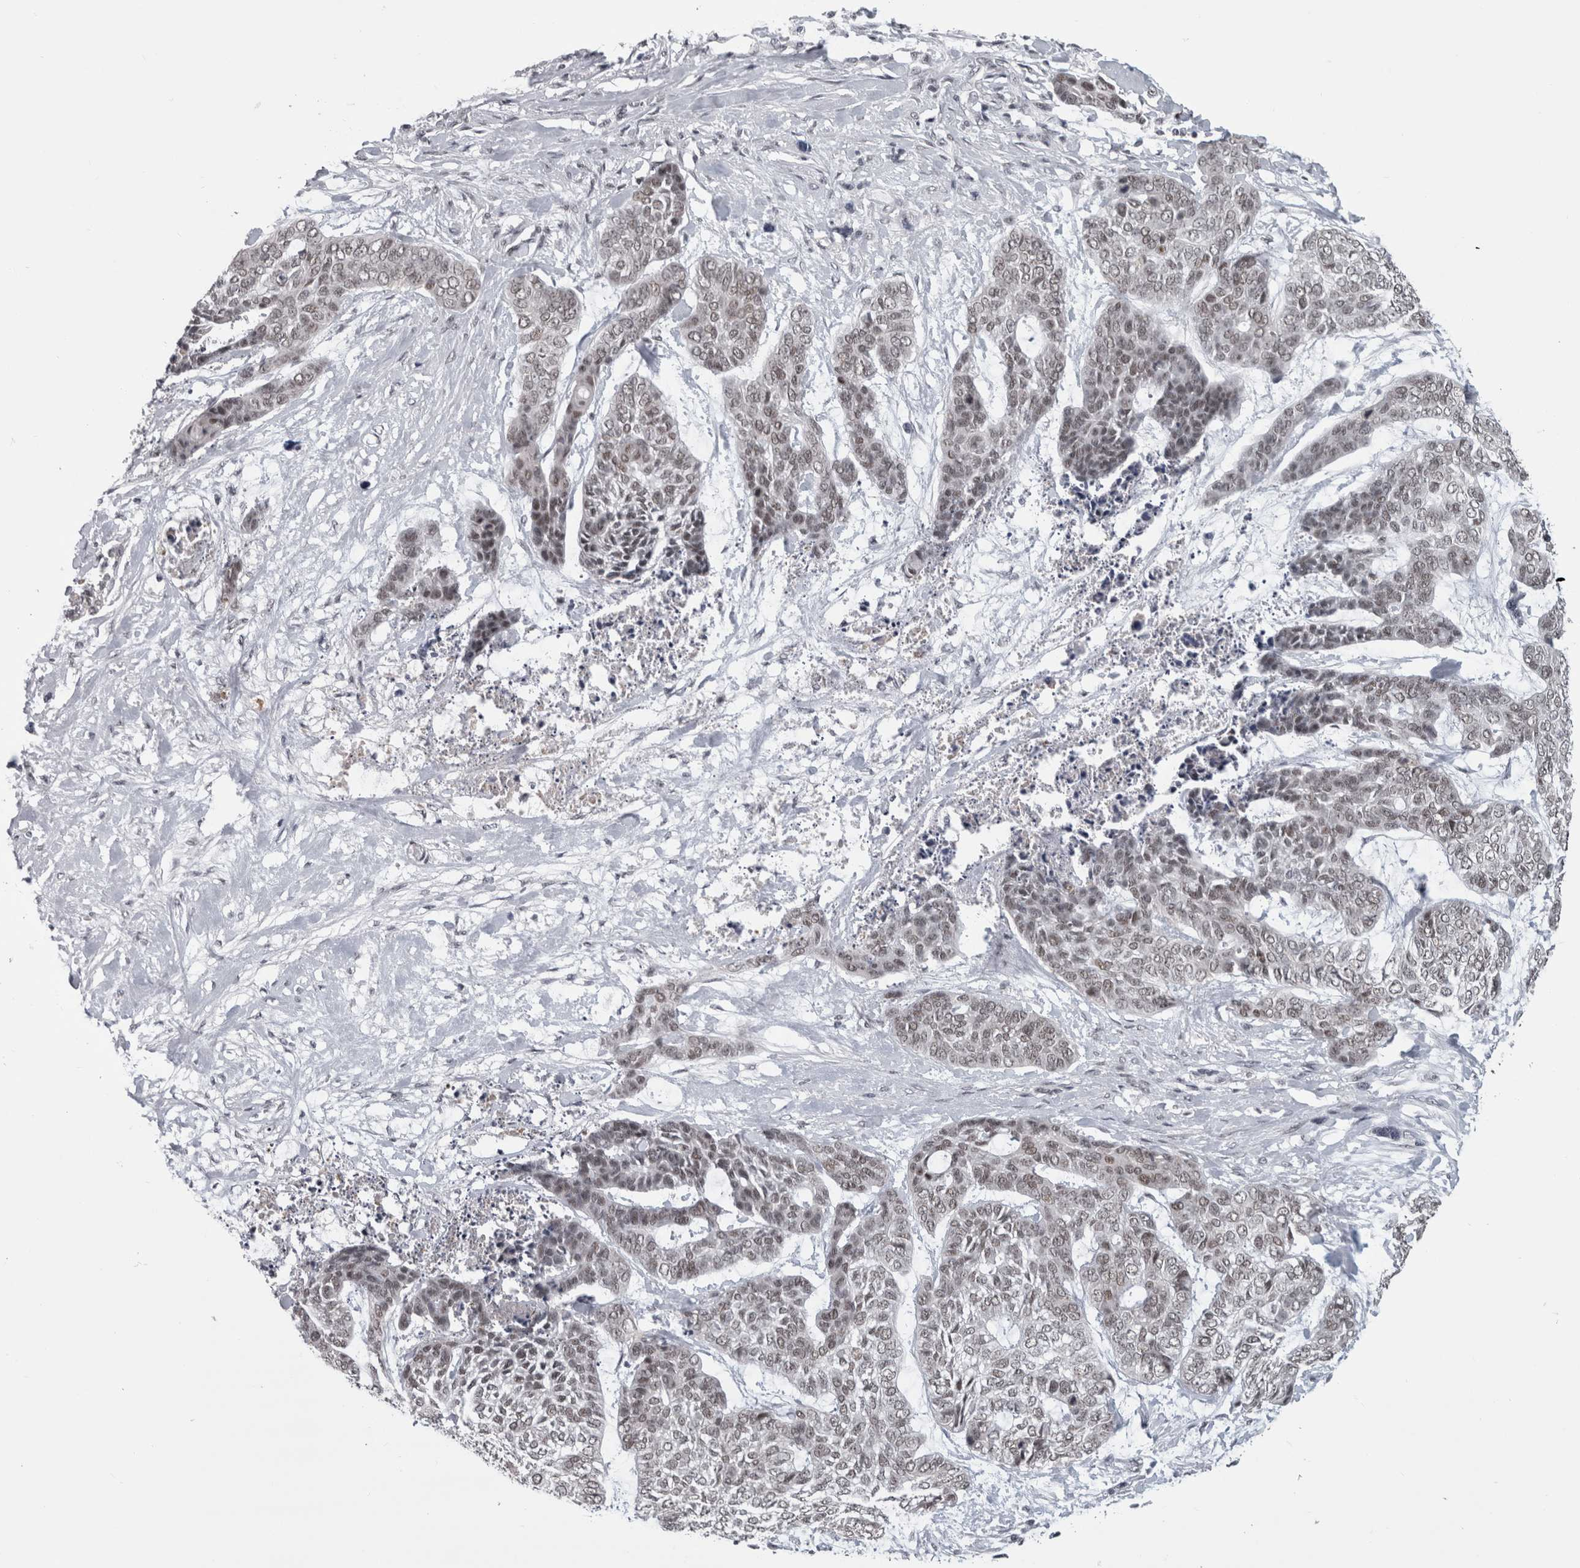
{"staining": {"intensity": "weak", "quantity": "<25%", "location": "nuclear"}, "tissue": "skin cancer", "cell_type": "Tumor cells", "image_type": "cancer", "snomed": [{"axis": "morphology", "description": "Basal cell carcinoma"}, {"axis": "topography", "description": "Skin"}], "caption": "Protein analysis of basal cell carcinoma (skin) shows no significant expression in tumor cells. The staining is performed using DAB brown chromogen with nuclei counter-stained in using hematoxylin.", "gene": "ARID4B", "patient": {"sex": "female", "age": 64}}